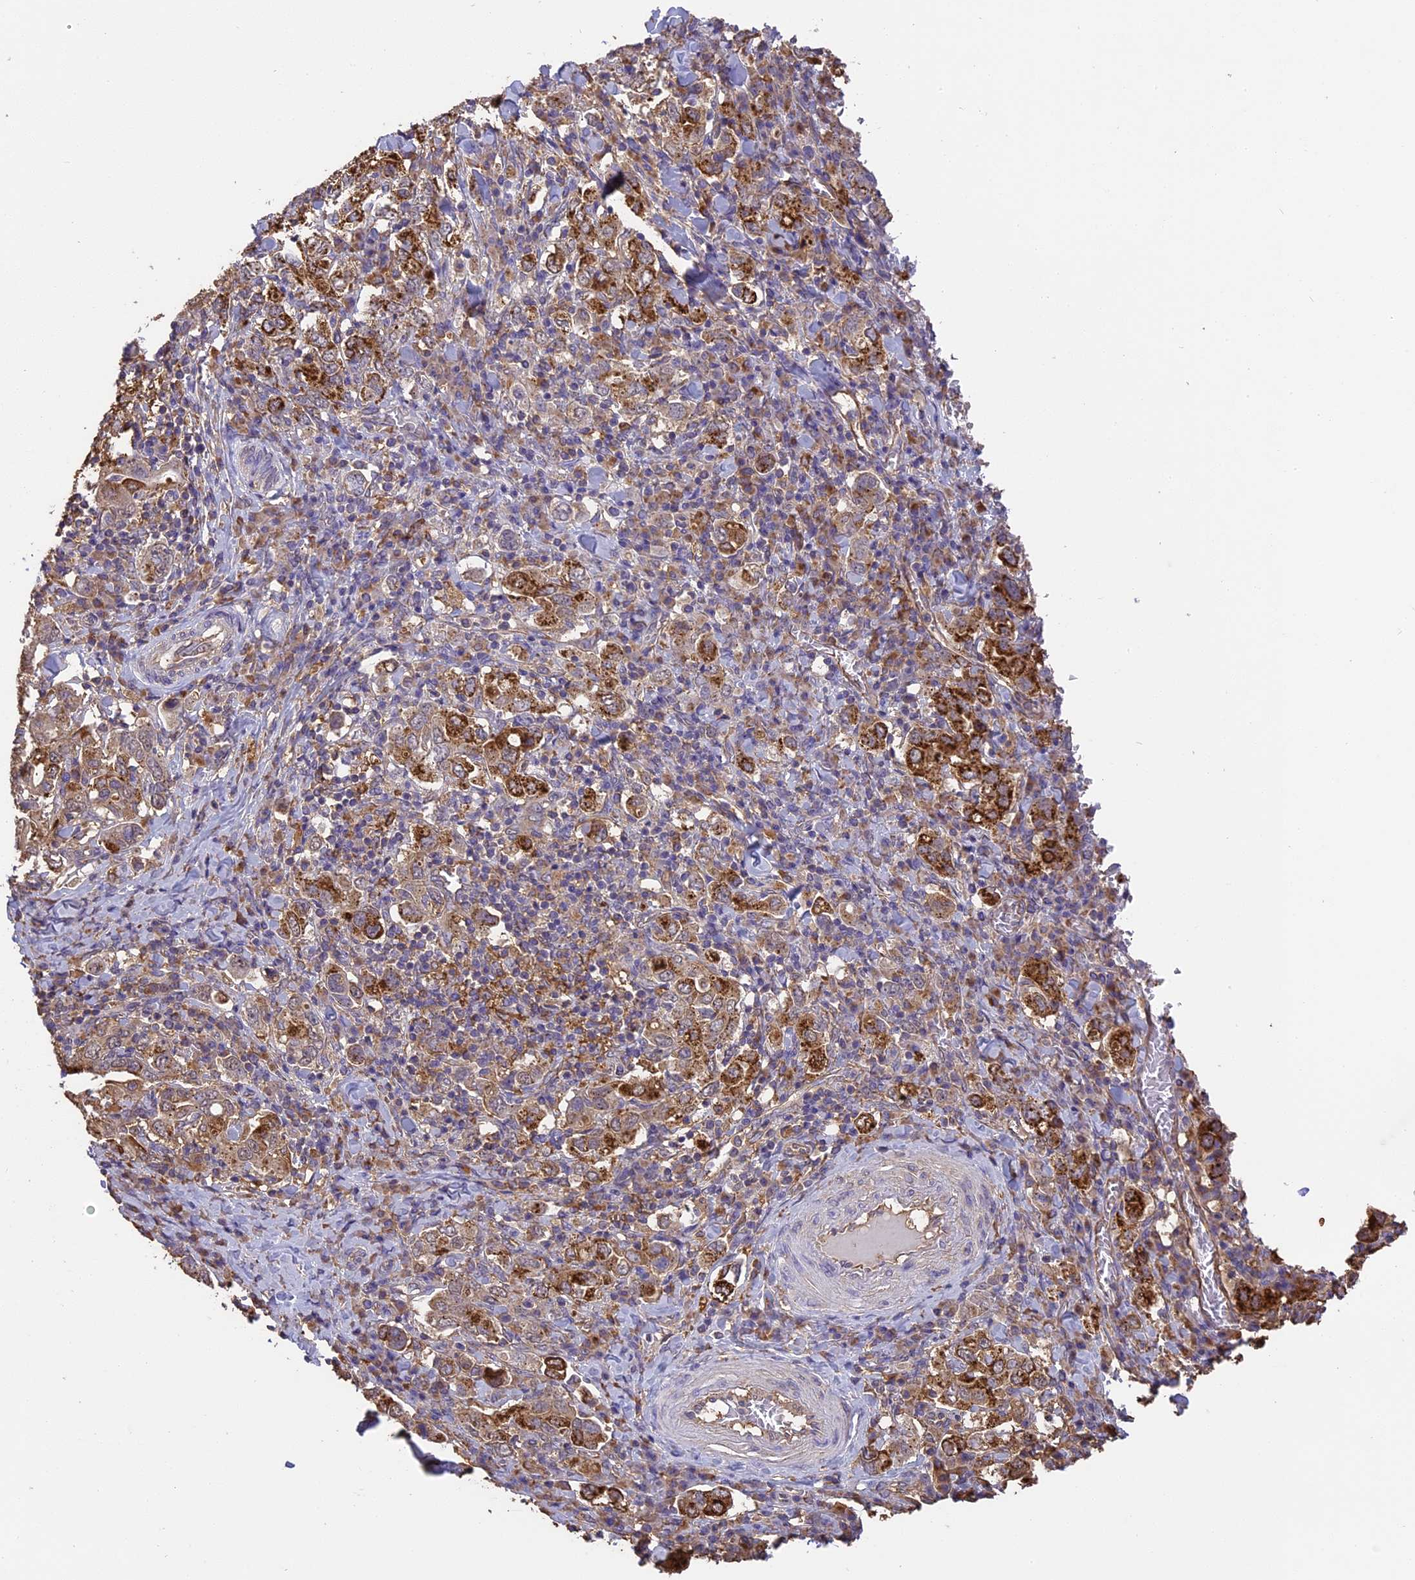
{"staining": {"intensity": "strong", "quantity": "25%-75%", "location": "cytoplasmic/membranous"}, "tissue": "stomach cancer", "cell_type": "Tumor cells", "image_type": "cancer", "snomed": [{"axis": "morphology", "description": "Adenocarcinoma, NOS"}, {"axis": "topography", "description": "Stomach, upper"}], "caption": "Immunohistochemistry (IHC) image of stomach adenocarcinoma stained for a protein (brown), which exhibits high levels of strong cytoplasmic/membranous expression in about 25%-75% of tumor cells.", "gene": "ARHGAP19", "patient": {"sex": "male", "age": 62}}